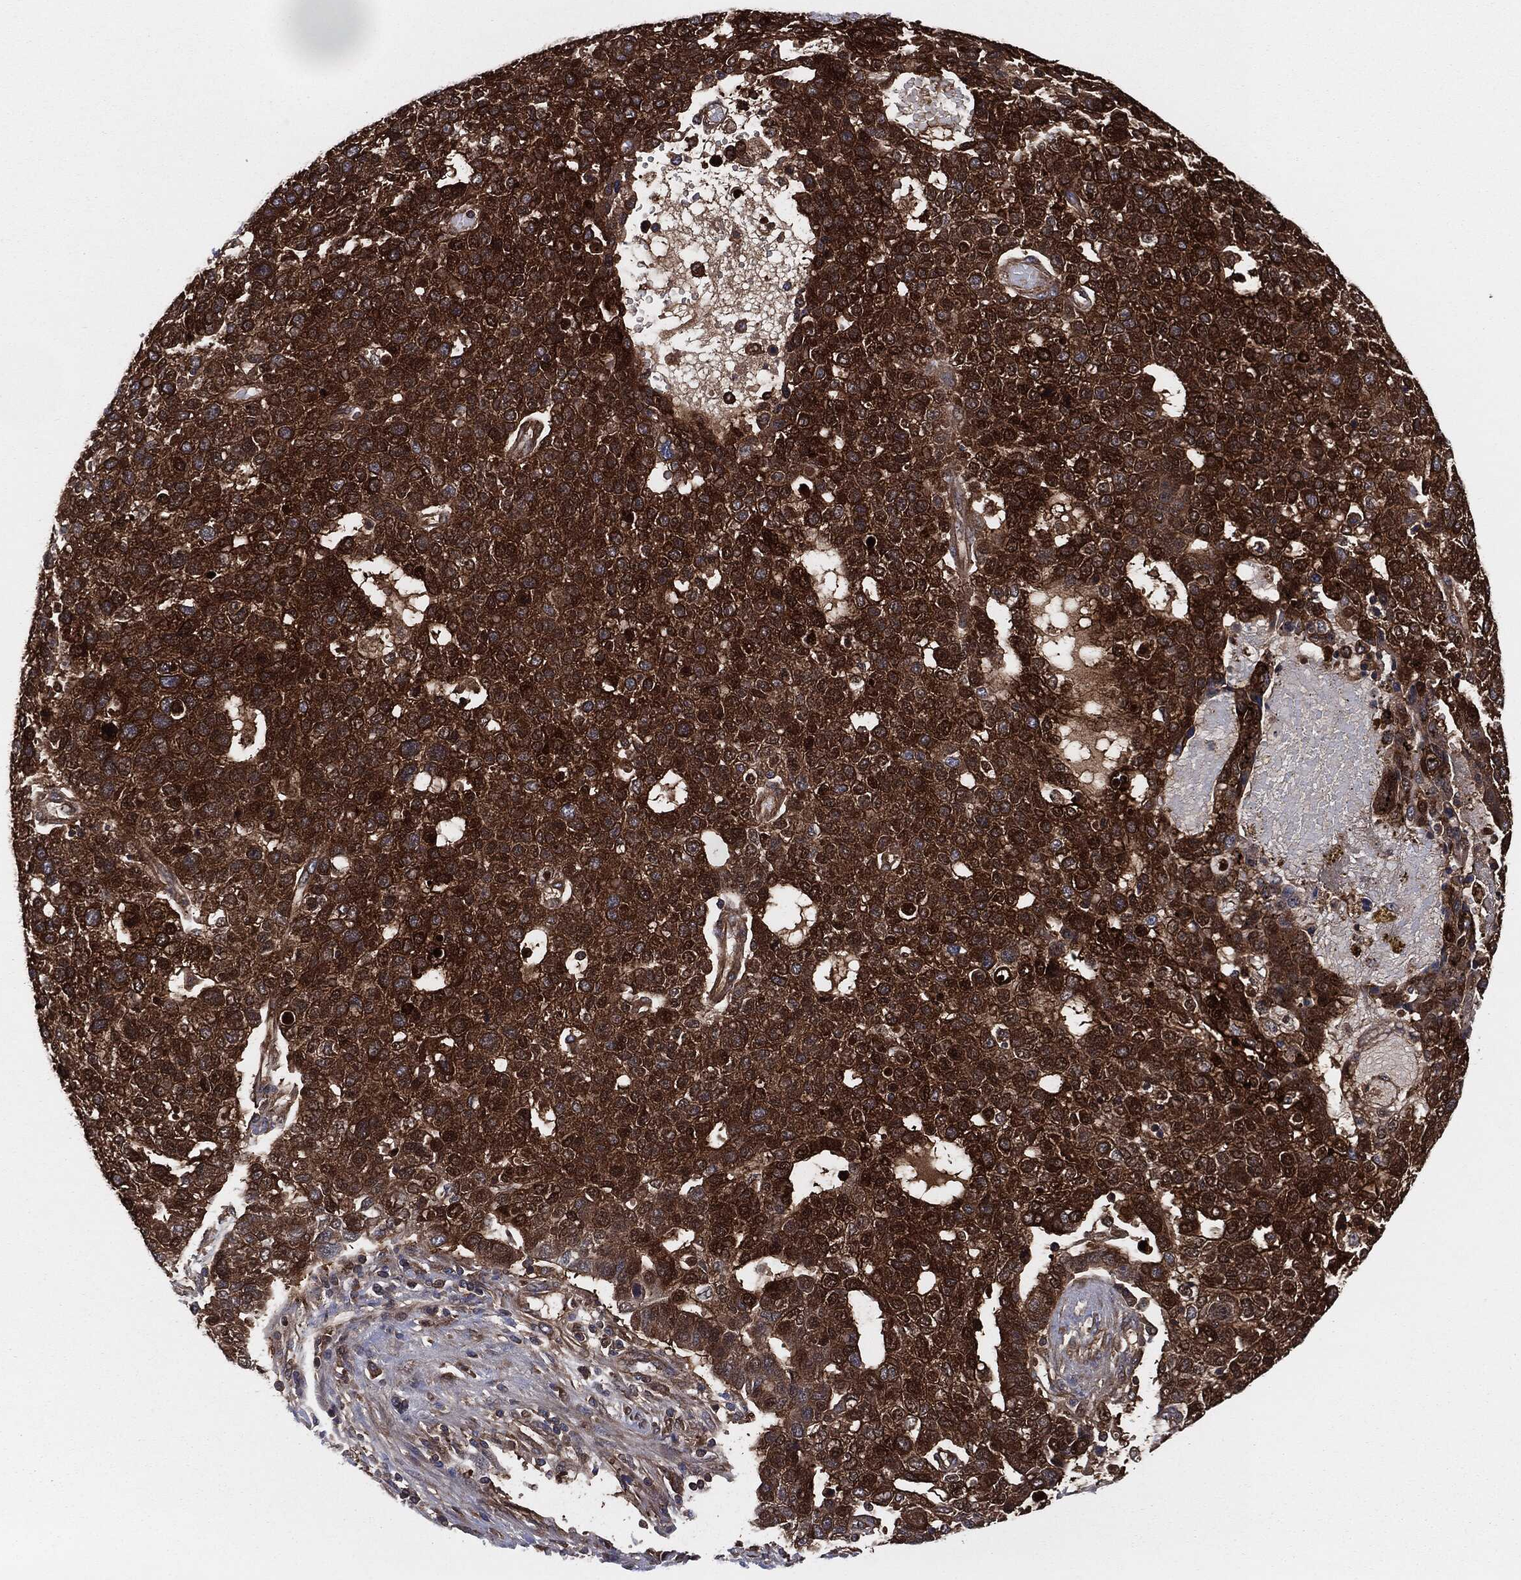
{"staining": {"intensity": "strong", "quantity": ">75%", "location": "cytoplasmic/membranous"}, "tissue": "pancreatic cancer", "cell_type": "Tumor cells", "image_type": "cancer", "snomed": [{"axis": "morphology", "description": "Adenocarcinoma, NOS"}, {"axis": "topography", "description": "Pancreas"}], "caption": "About >75% of tumor cells in human pancreatic adenocarcinoma display strong cytoplasmic/membranous protein positivity as visualized by brown immunohistochemical staining.", "gene": "XPNPEP1", "patient": {"sex": "female", "age": 61}}